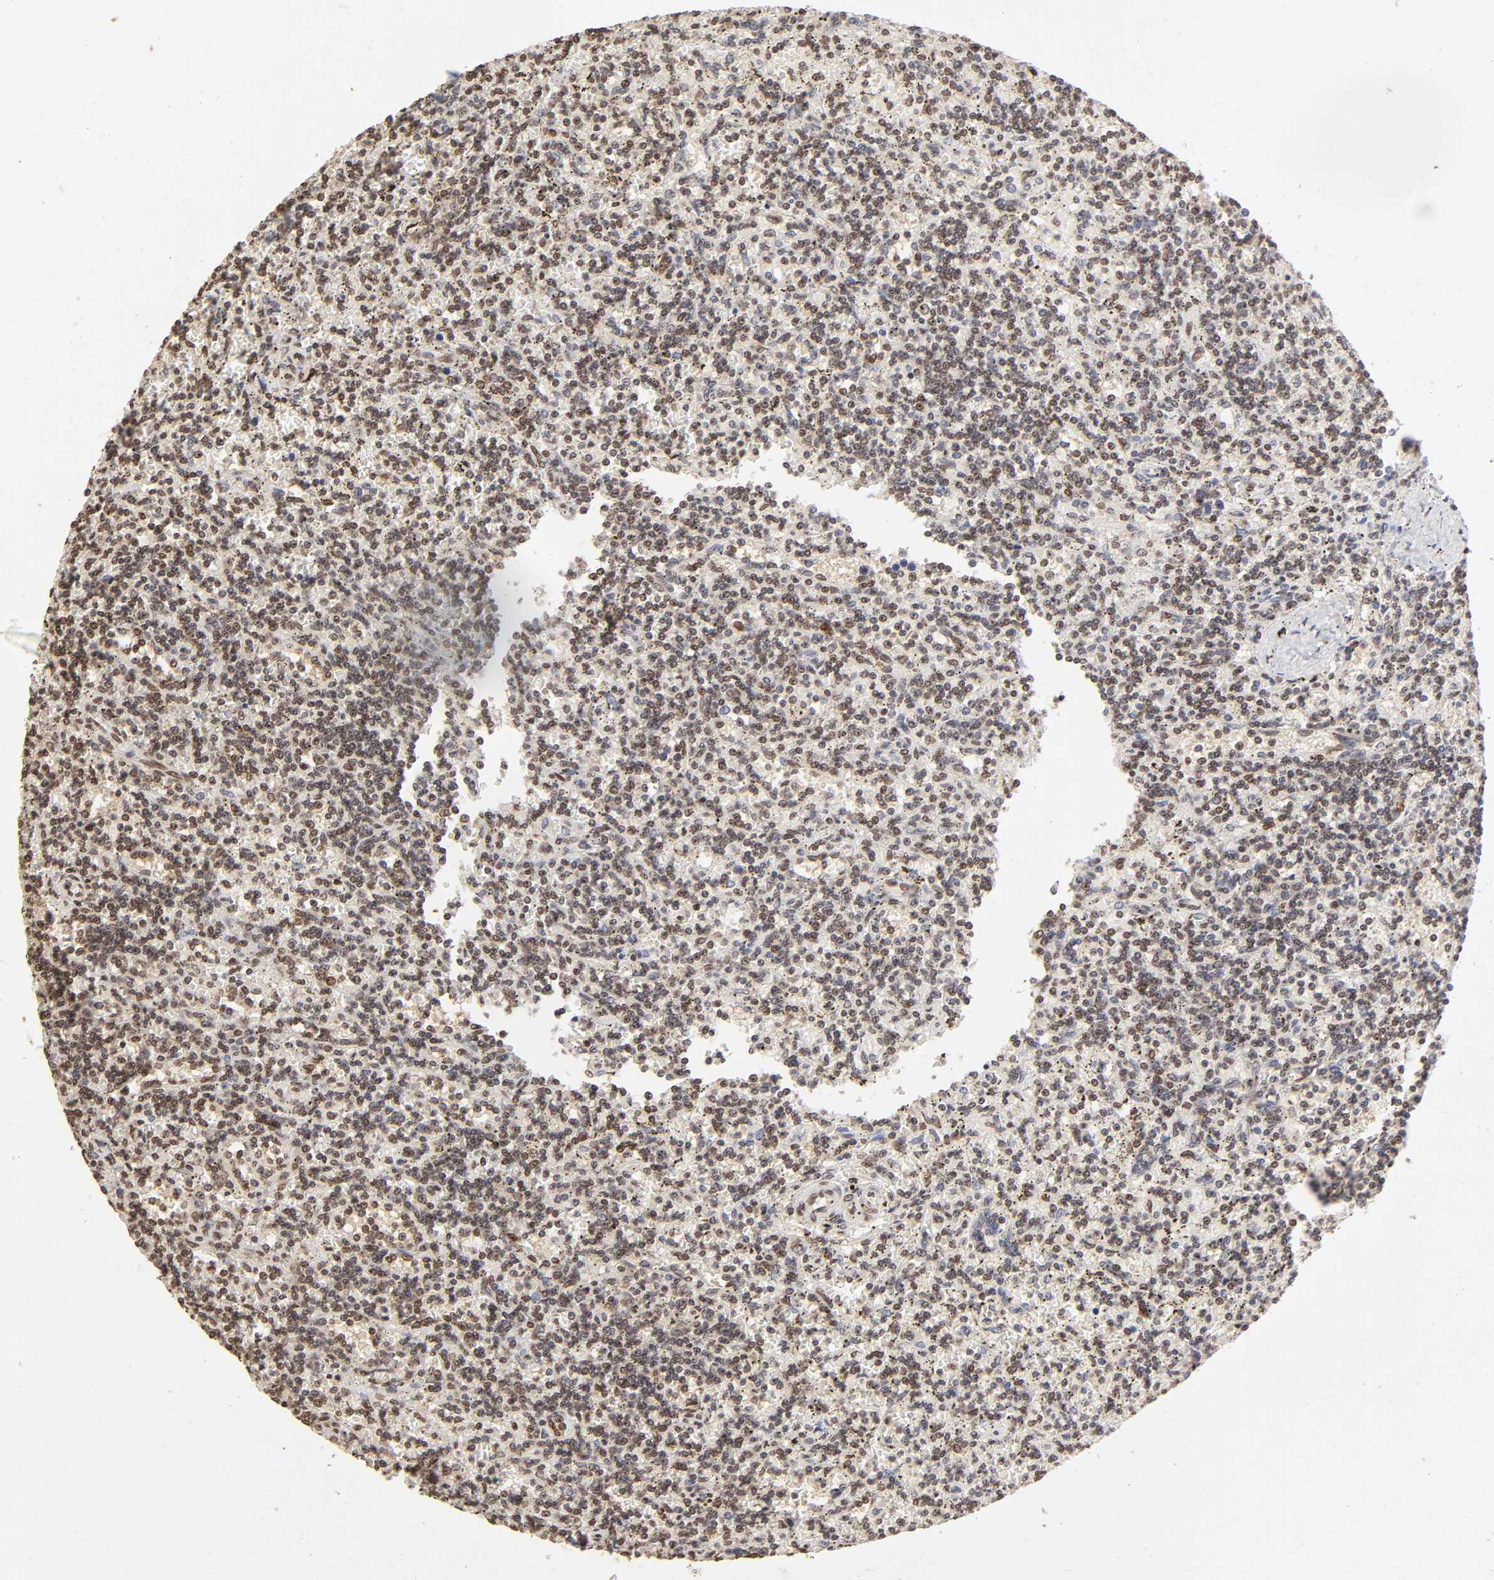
{"staining": {"intensity": "weak", "quantity": "25%-75%", "location": "nuclear"}, "tissue": "lymphoma", "cell_type": "Tumor cells", "image_type": "cancer", "snomed": [{"axis": "morphology", "description": "Malignant lymphoma, non-Hodgkin's type, Low grade"}, {"axis": "topography", "description": "Spleen"}], "caption": "Tumor cells demonstrate low levels of weak nuclear positivity in approximately 25%-75% of cells in human lymphoma. (DAB (3,3'-diaminobenzidine) = brown stain, brightfield microscopy at high magnification).", "gene": "MLLT6", "patient": {"sex": "male", "age": 73}}